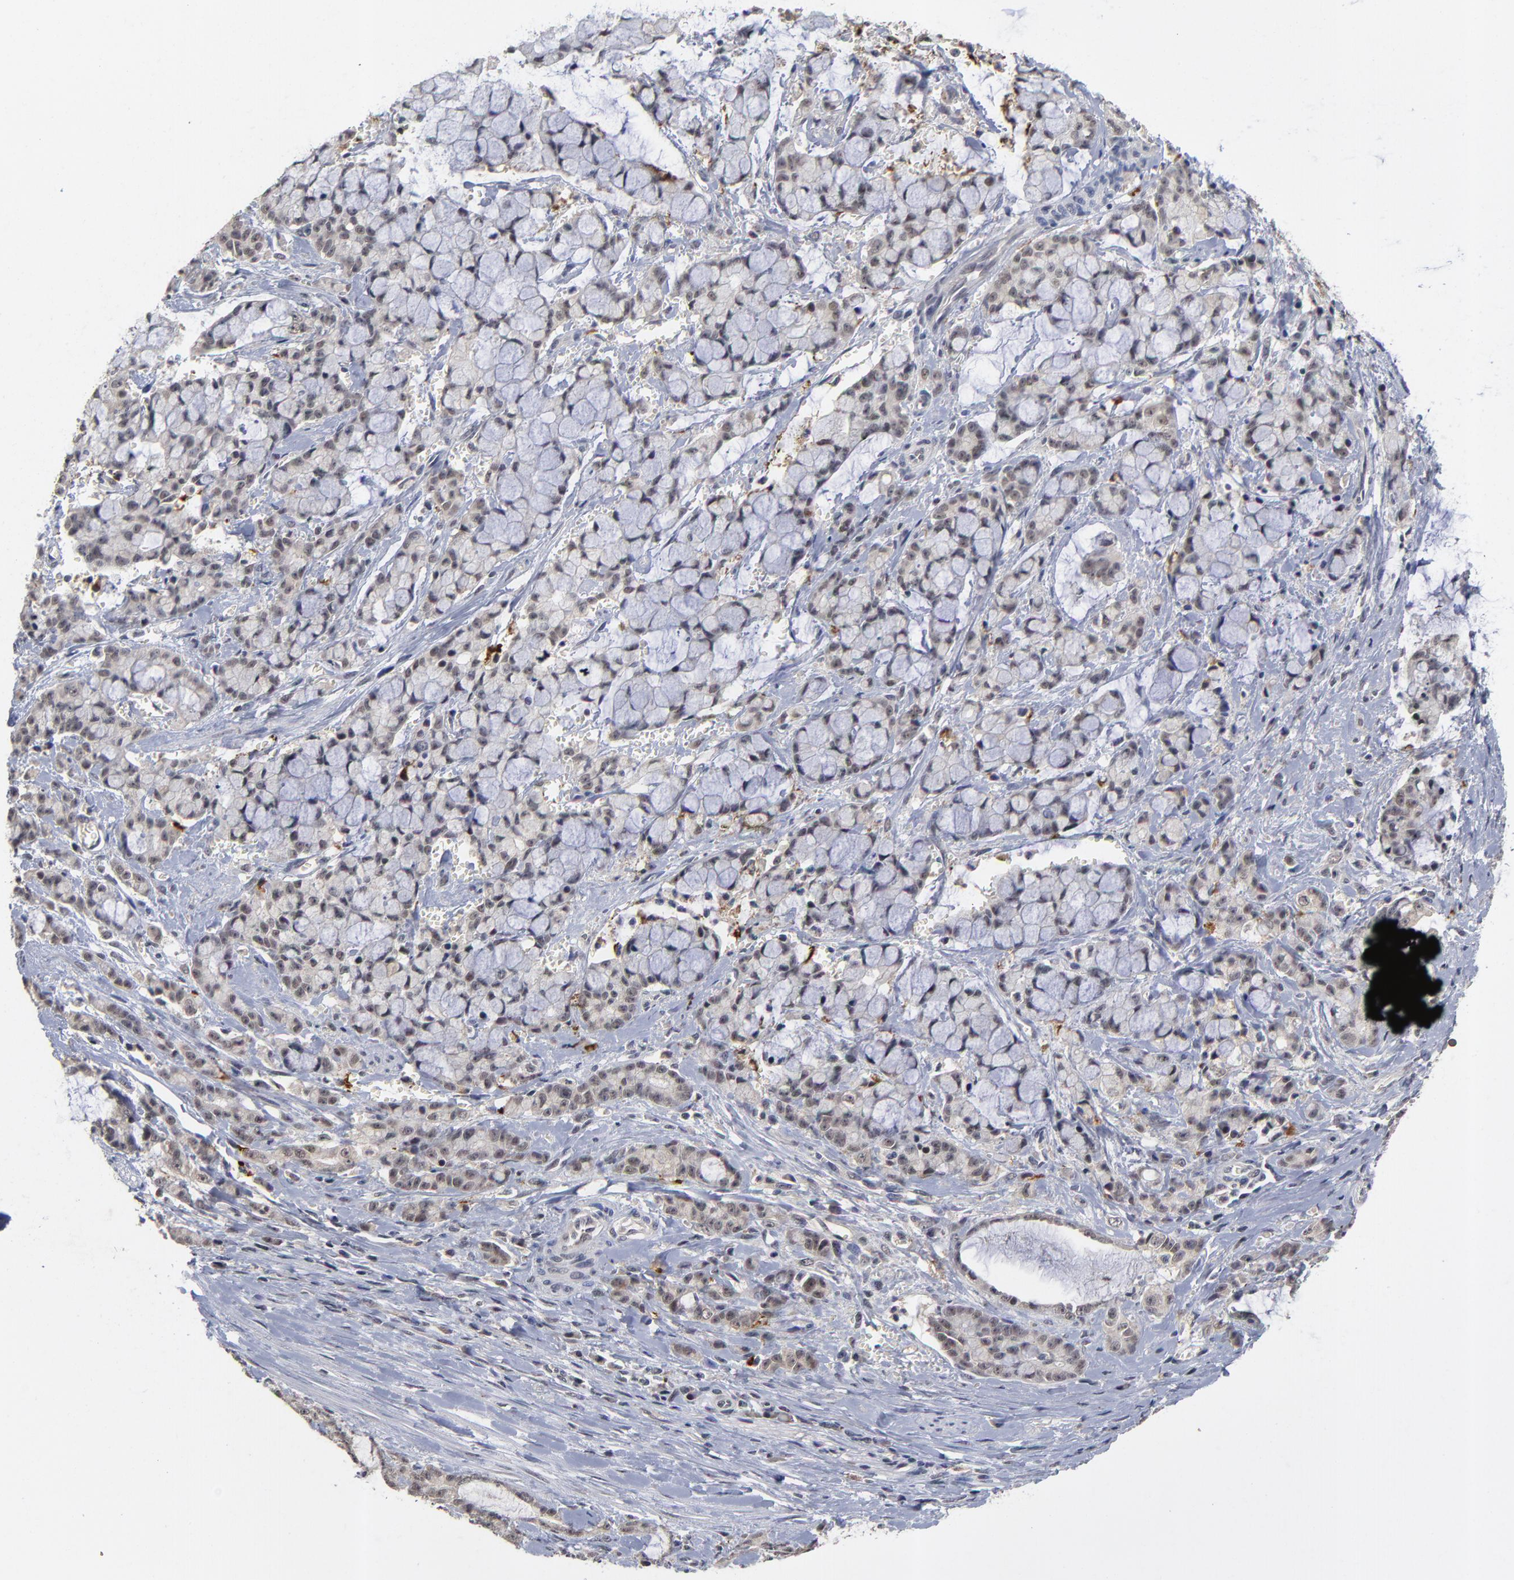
{"staining": {"intensity": "weak", "quantity": ">75%", "location": "cytoplasmic/membranous"}, "tissue": "pancreatic cancer", "cell_type": "Tumor cells", "image_type": "cancer", "snomed": [{"axis": "morphology", "description": "Adenocarcinoma, NOS"}, {"axis": "topography", "description": "Pancreas"}], "caption": "This histopathology image exhibits pancreatic cancer stained with immunohistochemistry (IHC) to label a protein in brown. The cytoplasmic/membranous of tumor cells show weak positivity for the protein. Nuclei are counter-stained blue.", "gene": "WSB1", "patient": {"sex": "female", "age": 73}}